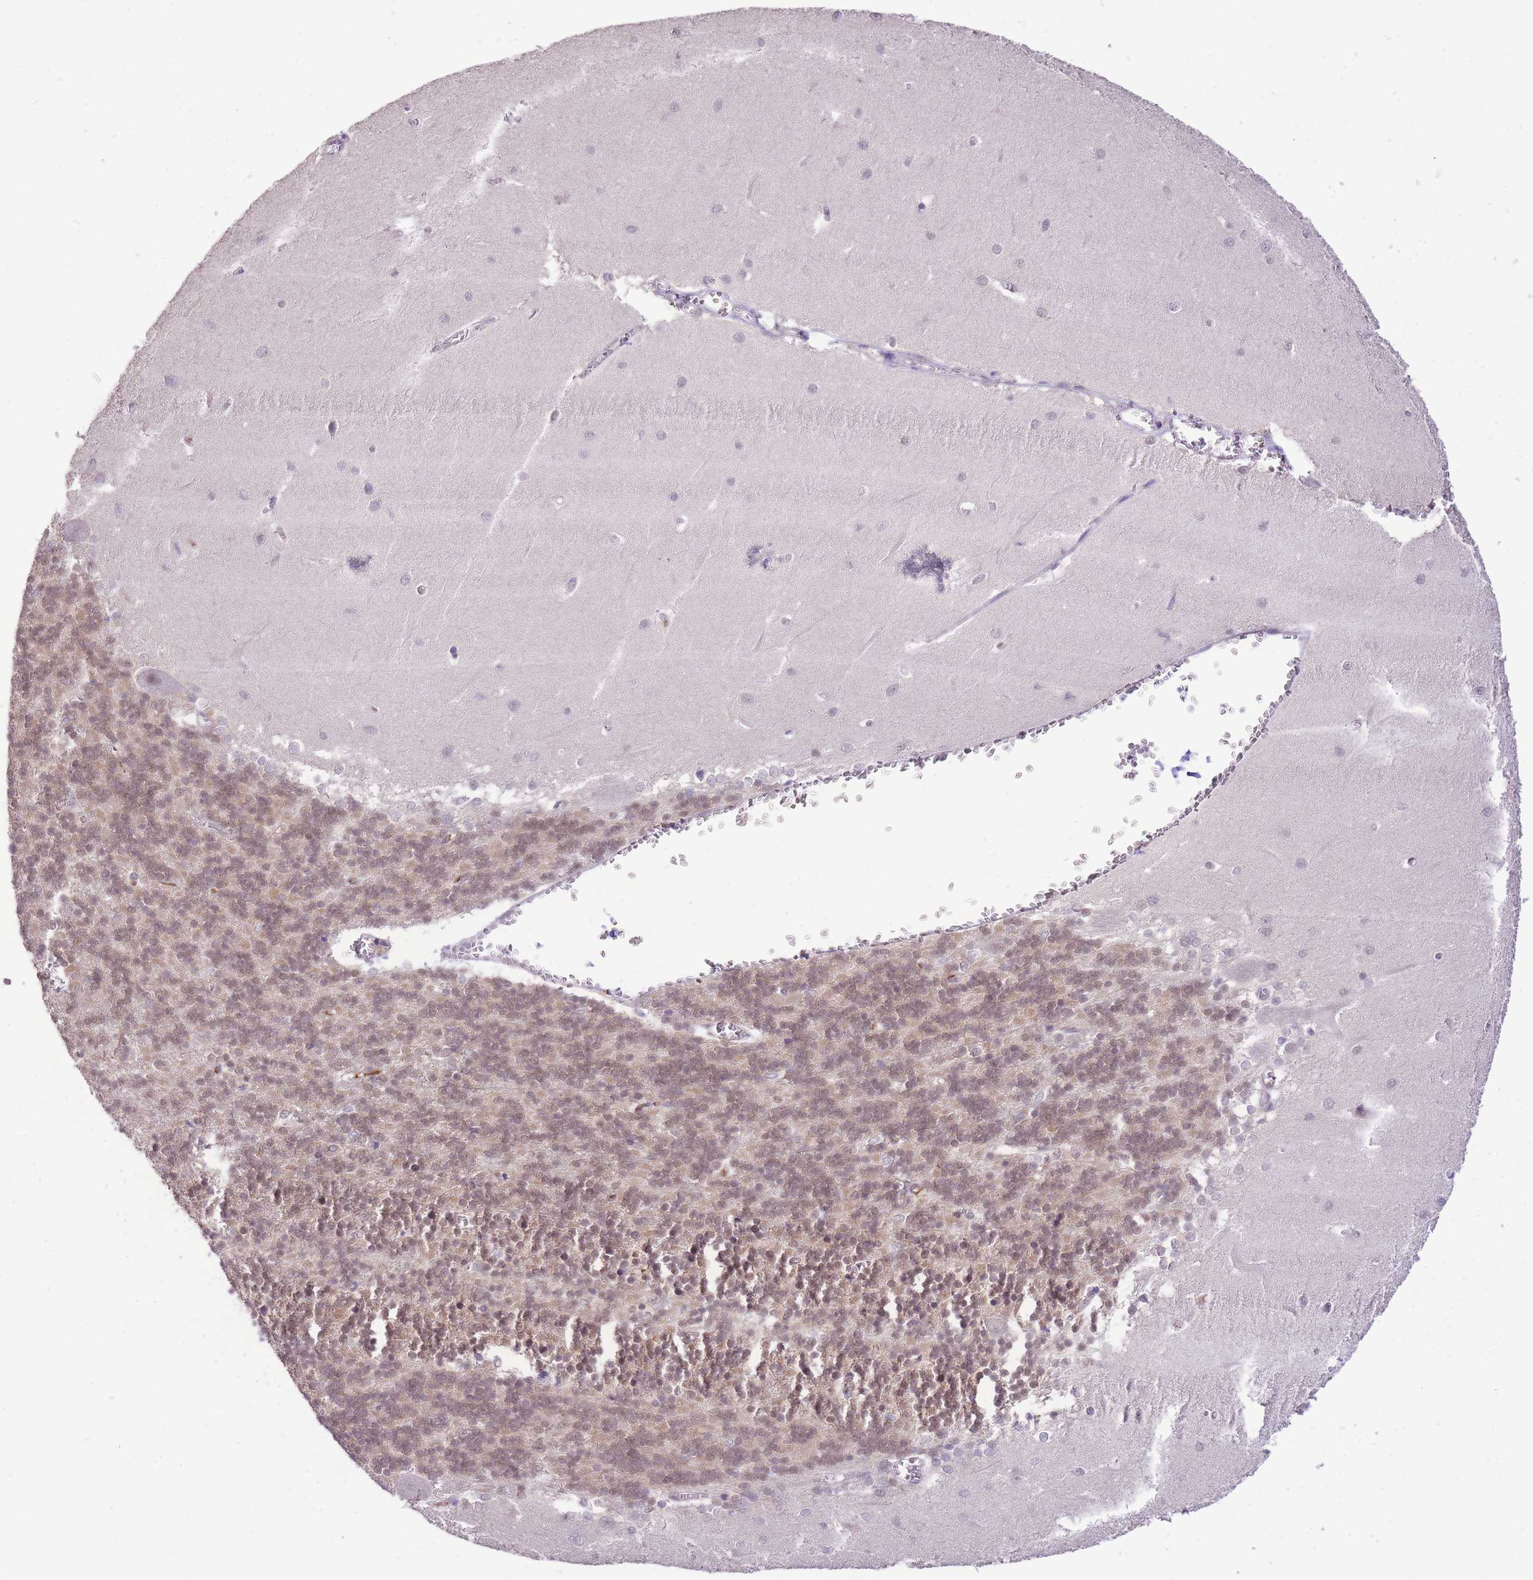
{"staining": {"intensity": "moderate", "quantity": "<25%", "location": "nuclear"}, "tissue": "cerebellum", "cell_type": "Cells in granular layer", "image_type": "normal", "snomed": [{"axis": "morphology", "description": "Normal tissue, NOS"}, {"axis": "topography", "description": "Cerebellum"}], "caption": "Moderate nuclear staining for a protein is seen in about <25% of cells in granular layer of benign cerebellum using immunohistochemistry.", "gene": "UBXN7", "patient": {"sex": "male", "age": 37}}